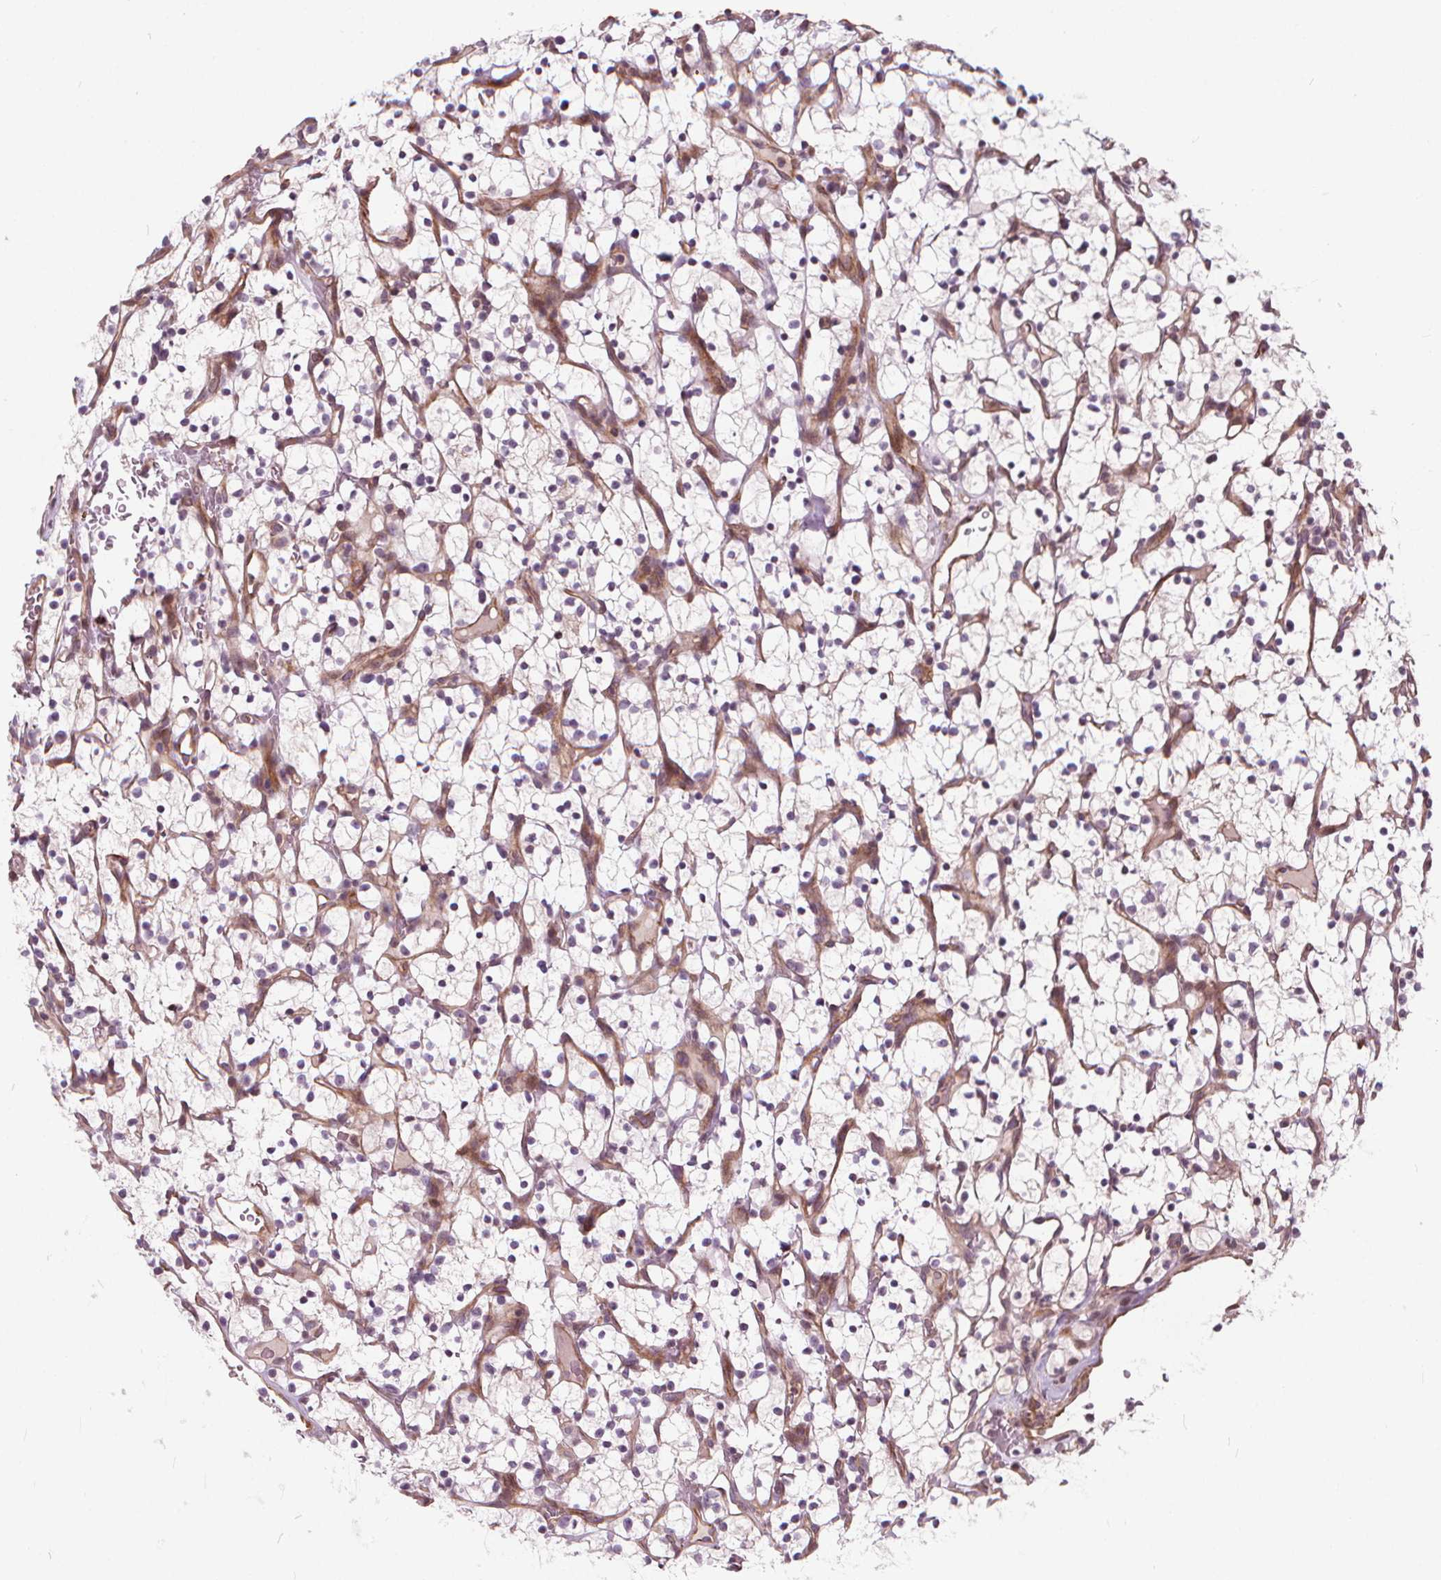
{"staining": {"intensity": "negative", "quantity": "none", "location": "none"}, "tissue": "renal cancer", "cell_type": "Tumor cells", "image_type": "cancer", "snomed": [{"axis": "morphology", "description": "Adenocarcinoma, NOS"}, {"axis": "topography", "description": "Kidney"}], "caption": "Tumor cells are negative for brown protein staining in renal adenocarcinoma.", "gene": "INPP5E", "patient": {"sex": "female", "age": 64}}